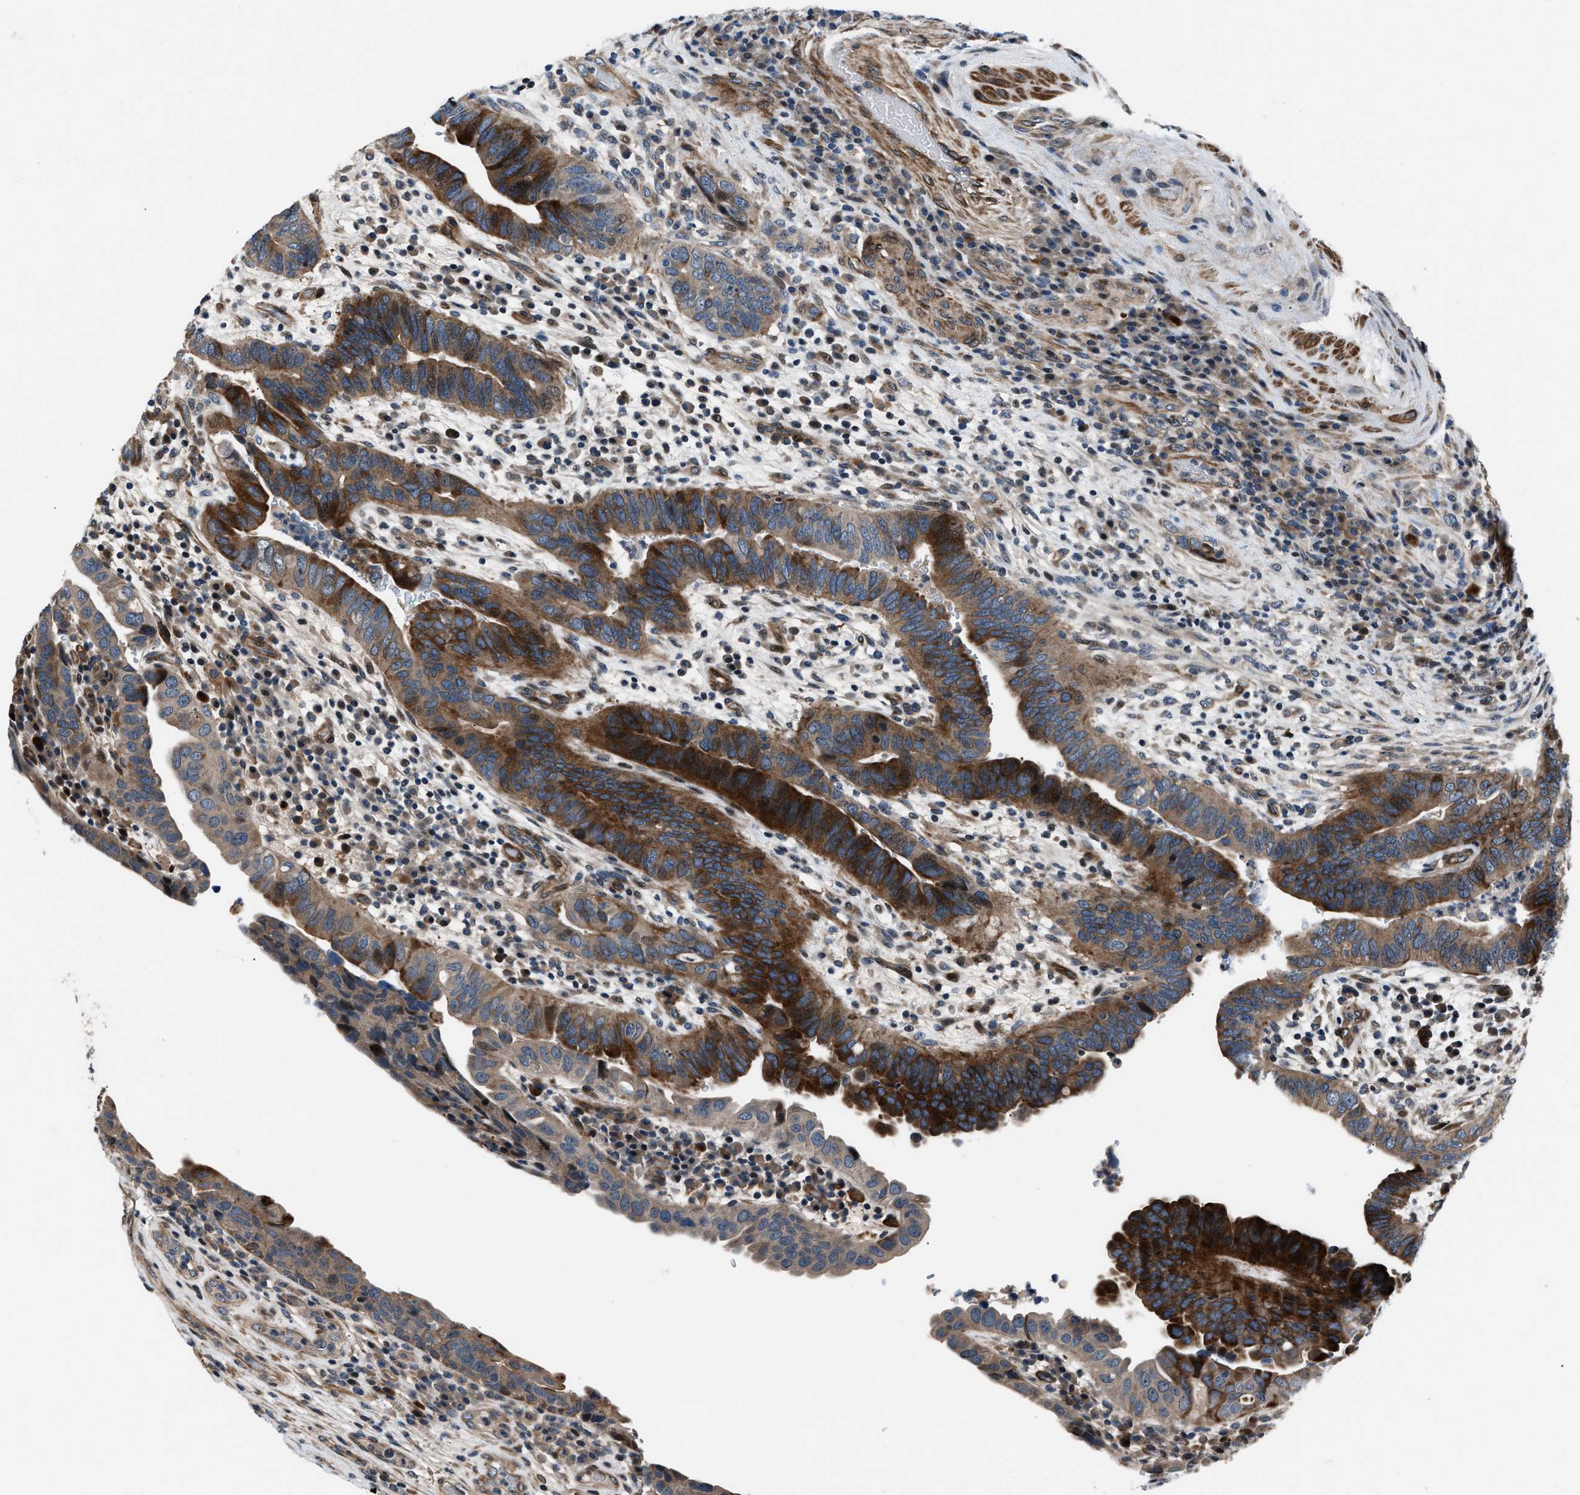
{"staining": {"intensity": "strong", "quantity": ">75%", "location": "cytoplasmic/membranous"}, "tissue": "urothelial cancer", "cell_type": "Tumor cells", "image_type": "cancer", "snomed": [{"axis": "morphology", "description": "Urothelial carcinoma, High grade"}, {"axis": "topography", "description": "Urinary bladder"}], "caption": "High-grade urothelial carcinoma stained with a brown dye demonstrates strong cytoplasmic/membranous positive positivity in approximately >75% of tumor cells.", "gene": "DYNC2I1", "patient": {"sex": "female", "age": 82}}